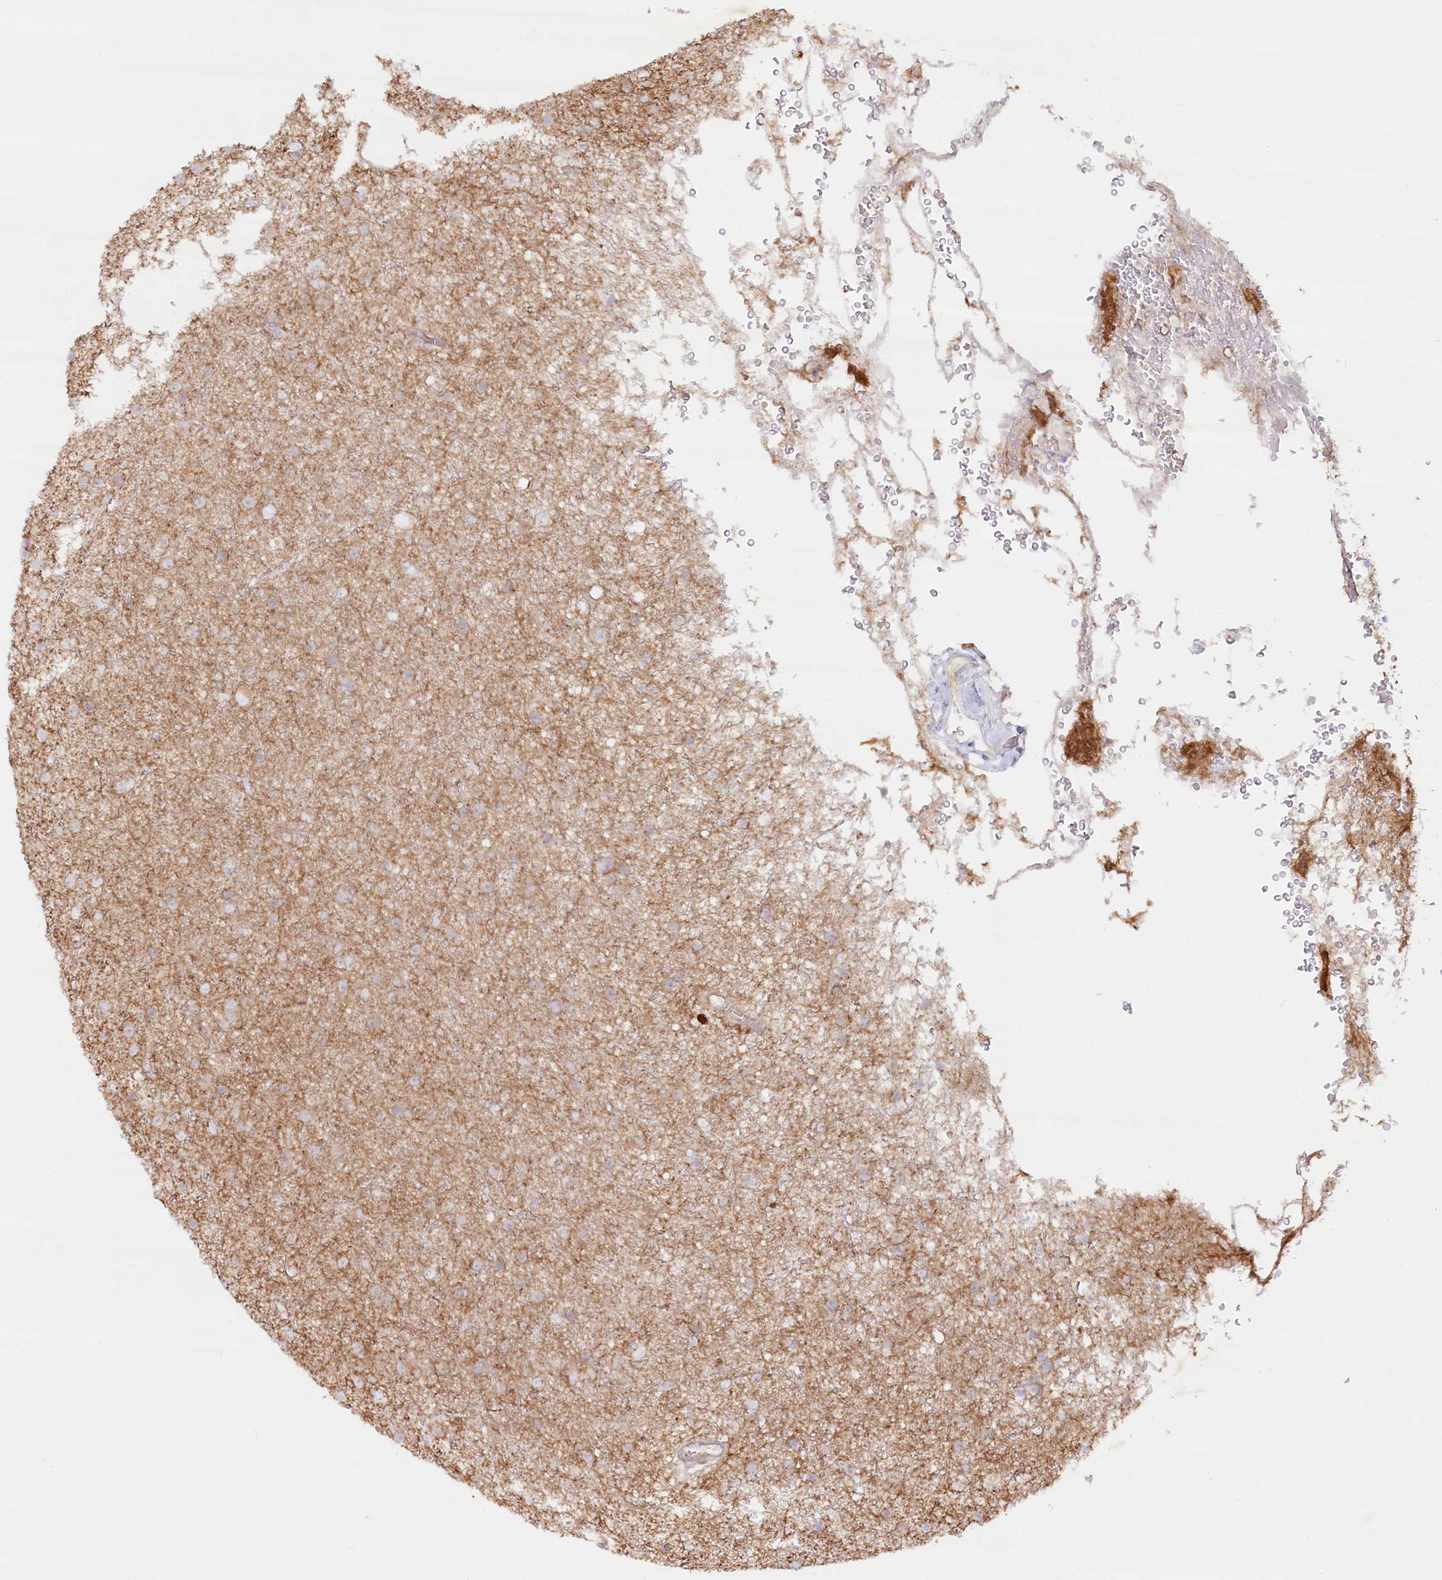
{"staining": {"intensity": "weak", "quantity": "25%-75%", "location": "cytoplasmic/membranous"}, "tissue": "glioma", "cell_type": "Tumor cells", "image_type": "cancer", "snomed": [{"axis": "morphology", "description": "Glioma, malignant, Low grade"}, {"axis": "topography", "description": "Cerebral cortex"}], "caption": "Tumor cells show low levels of weak cytoplasmic/membranous staining in about 25%-75% of cells in glioma.", "gene": "TNIP1", "patient": {"sex": "female", "age": 39}}